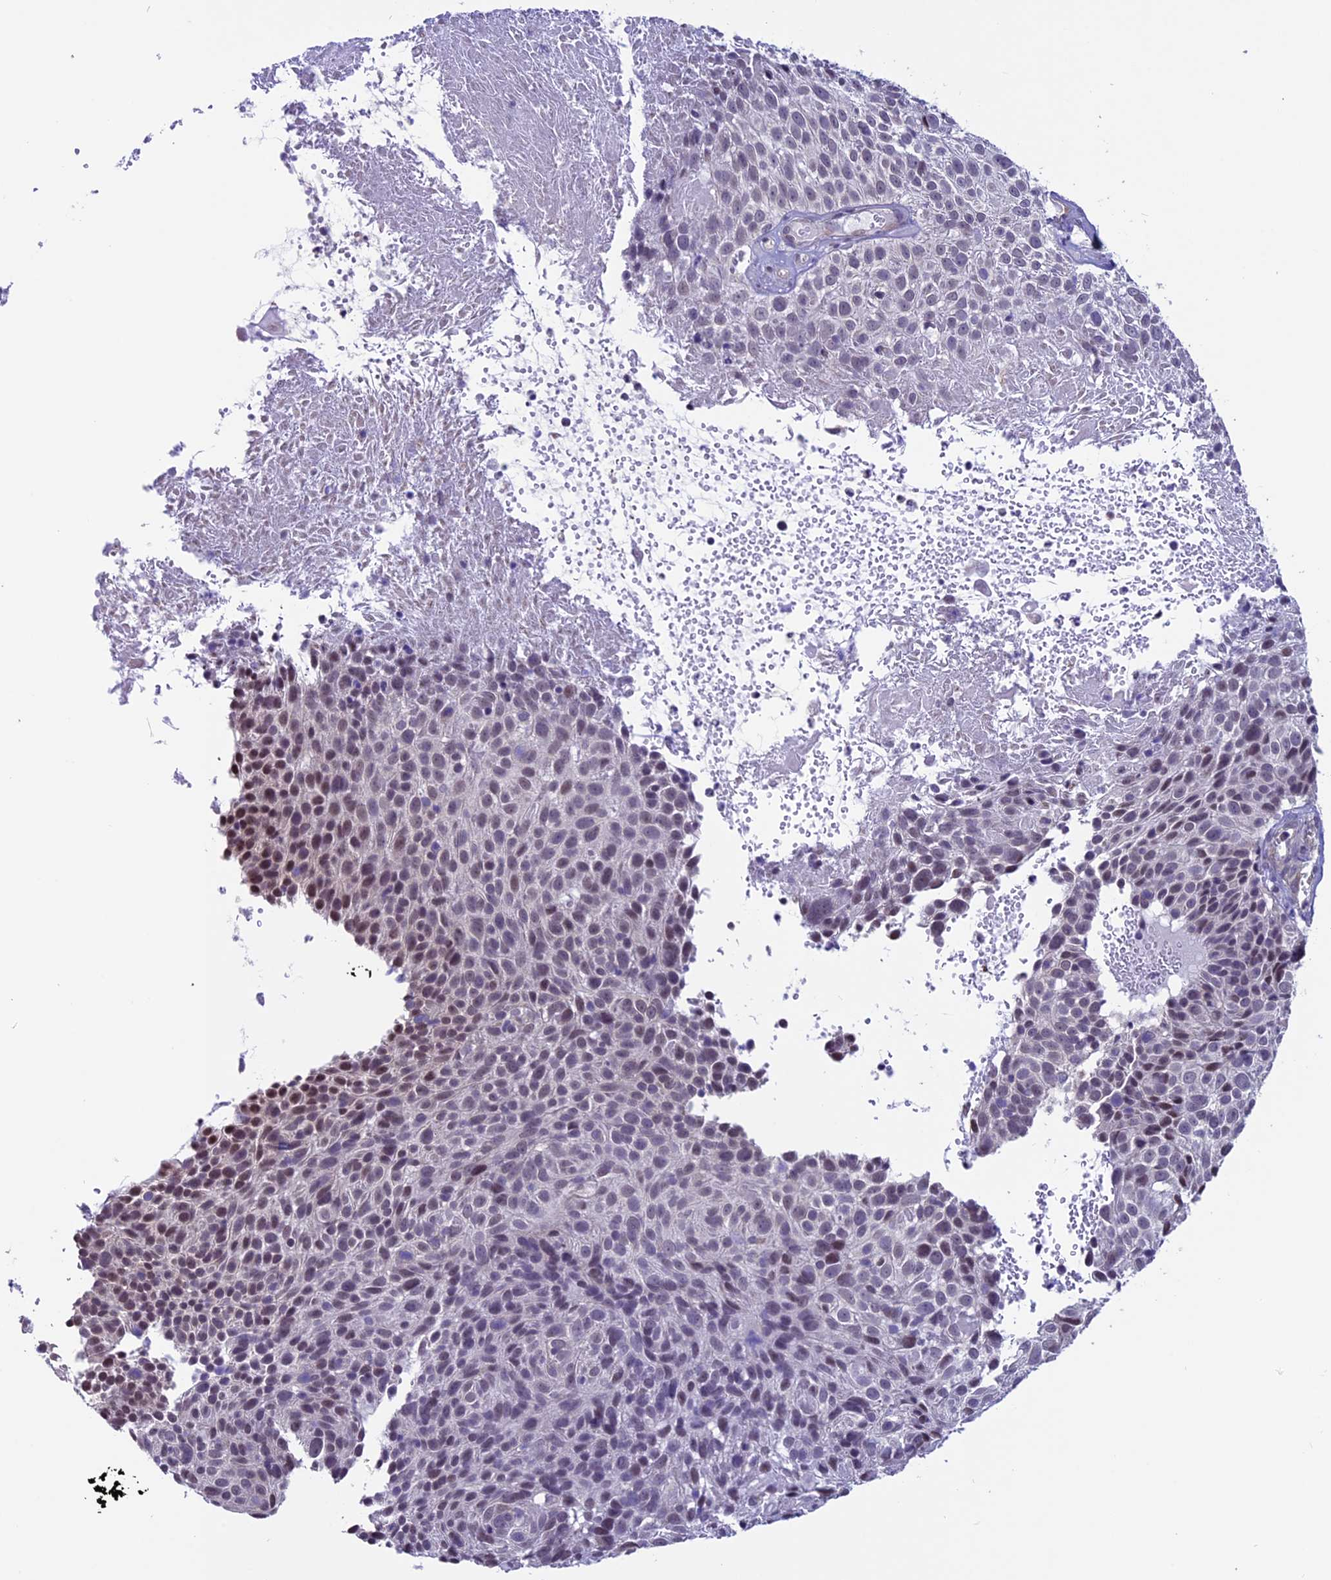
{"staining": {"intensity": "moderate", "quantity": "<25%", "location": "nuclear"}, "tissue": "cervical cancer", "cell_type": "Tumor cells", "image_type": "cancer", "snomed": [{"axis": "morphology", "description": "Squamous cell carcinoma, NOS"}, {"axis": "topography", "description": "Cervix"}], "caption": "Protein staining by immunohistochemistry reveals moderate nuclear staining in approximately <25% of tumor cells in squamous cell carcinoma (cervical). Nuclei are stained in blue.", "gene": "TMEM171", "patient": {"sex": "female", "age": 74}}